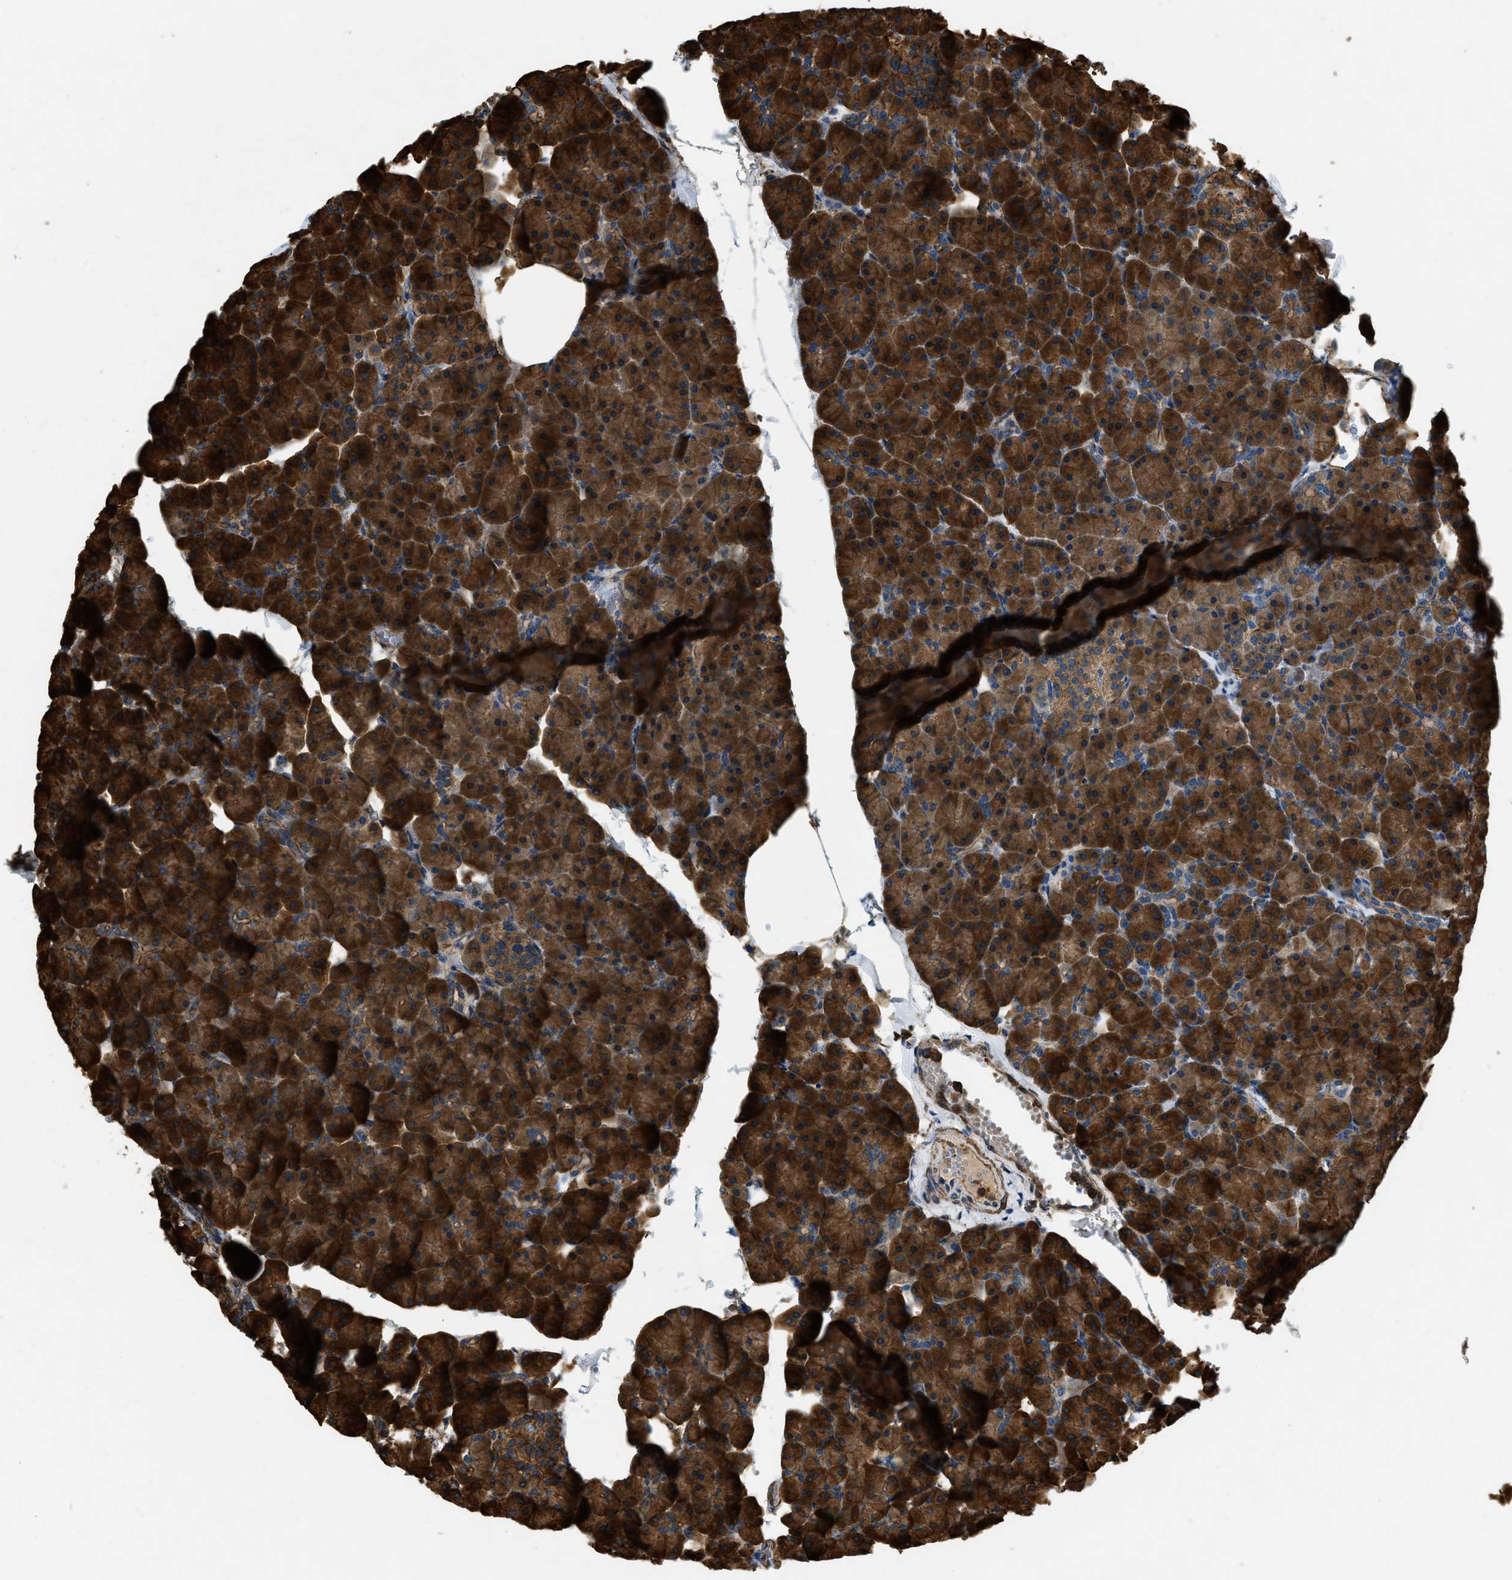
{"staining": {"intensity": "strong", "quantity": ">75%", "location": "cytoplasmic/membranous"}, "tissue": "pancreas", "cell_type": "Exocrine glandular cells", "image_type": "normal", "snomed": [{"axis": "morphology", "description": "Normal tissue, NOS"}, {"axis": "topography", "description": "Pancreas"}], "caption": "Immunohistochemical staining of benign pancreas exhibits >75% levels of strong cytoplasmic/membranous protein expression in approximately >75% of exocrine glandular cells. The staining was performed using DAB to visualize the protein expression in brown, while the nuclei were stained in blue with hematoxylin (Magnification: 20x).", "gene": "YARS1", "patient": {"sex": "male", "age": 35}}